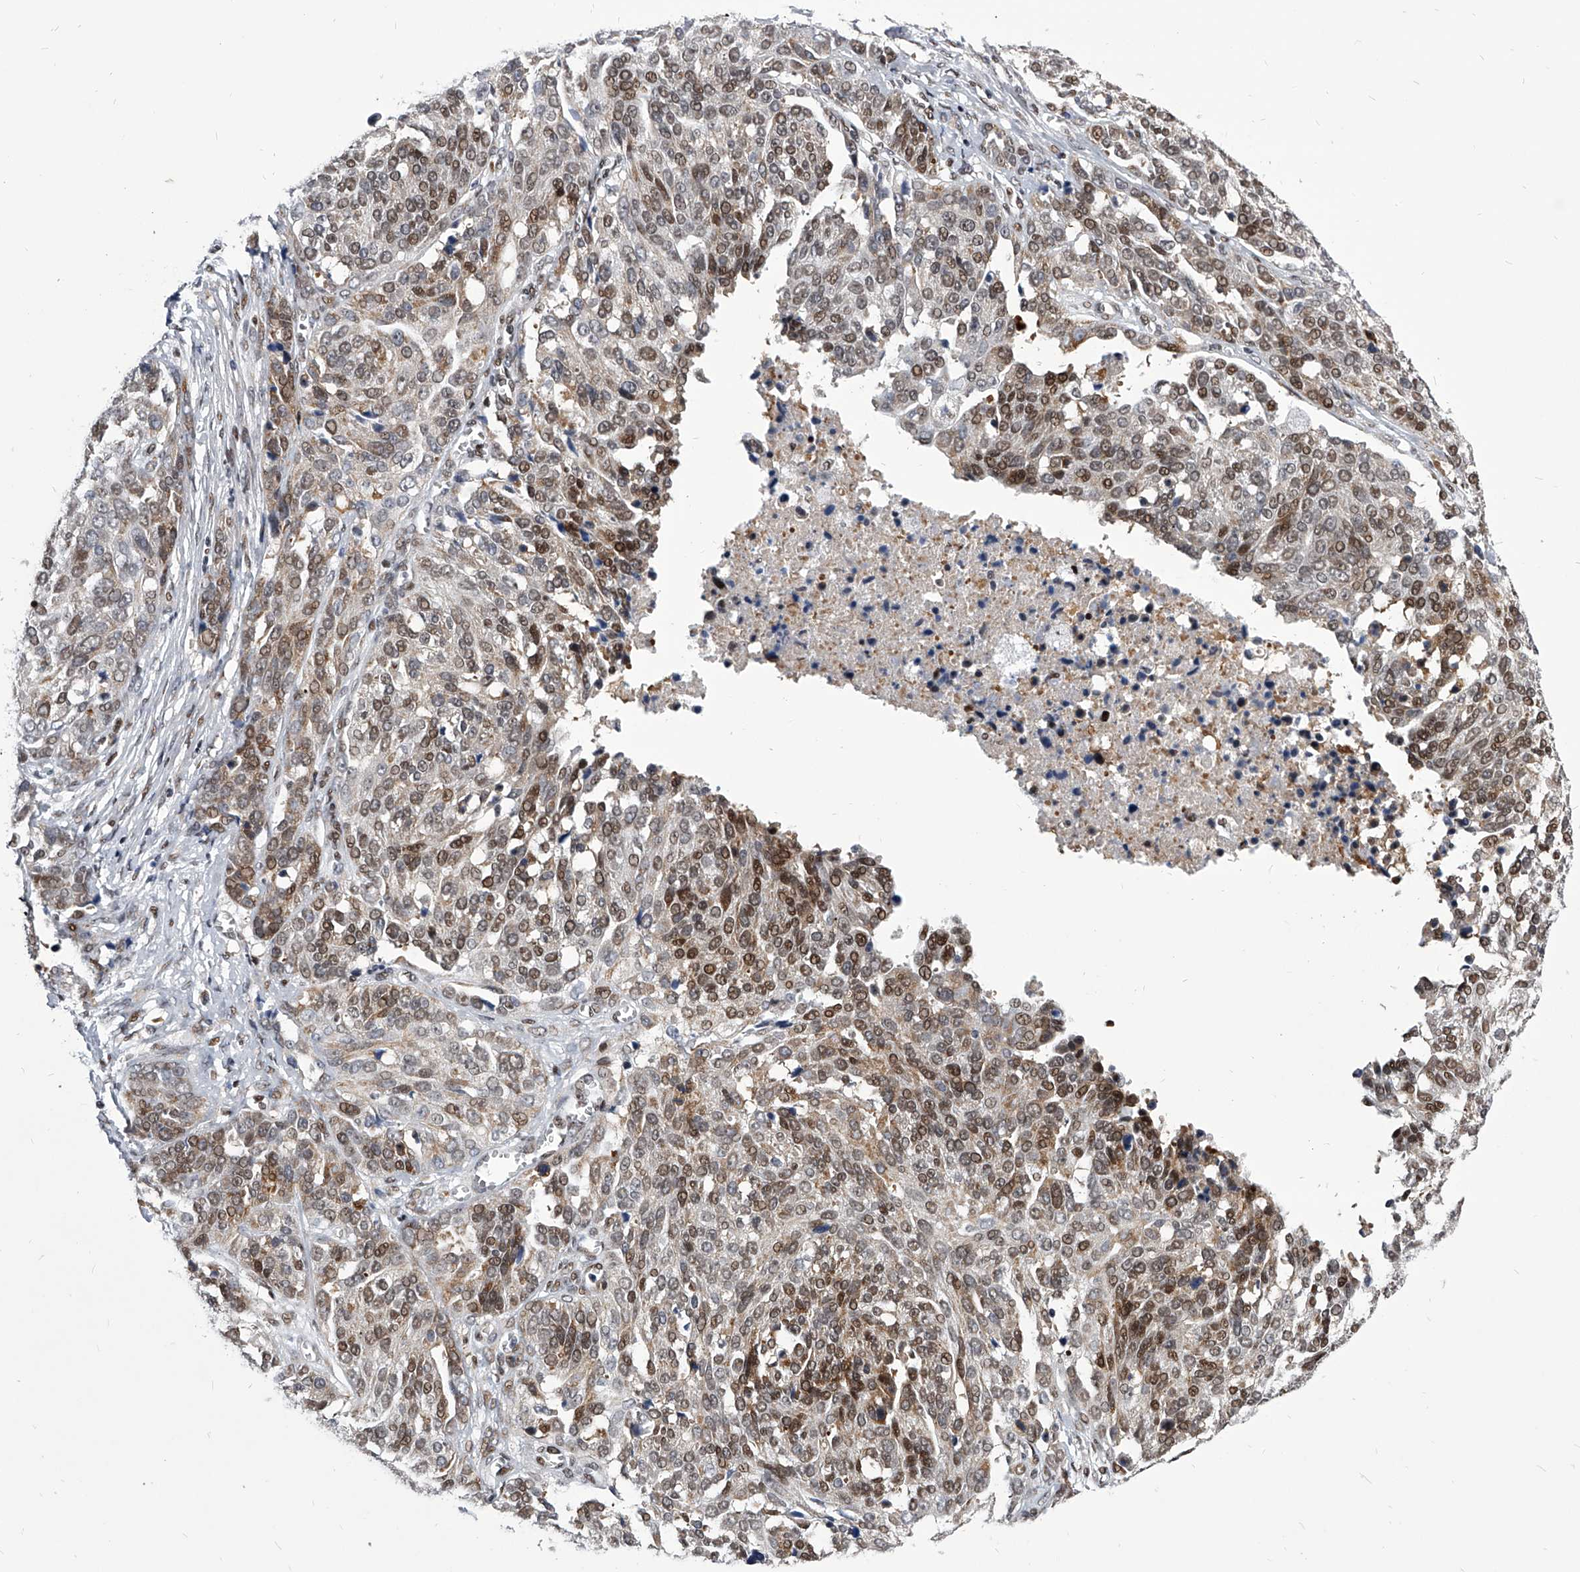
{"staining": {"intensity": "moderate", "quantity": ">75%", "location": "nuclear"}, "tissue": "ovarian cancer", "cell_type": "Tumor cells", "image_type": "cancer", "snomed": [{"axis": "morphology", "description": "Cystadenocarcinoma, serous, NOS"}, {"axis": "topography", "description": "Ovary"}], "caption": "An immunohistochemistry (IHC) micrograph of neoplastic tissue is shown. Protein staining in brown shows moderate nuclear positivity in ovarian serous cystadenocarcinoma within tumor cells.", "gene": "CMTR1", "patient": {"sex": "female", "age": 44}}